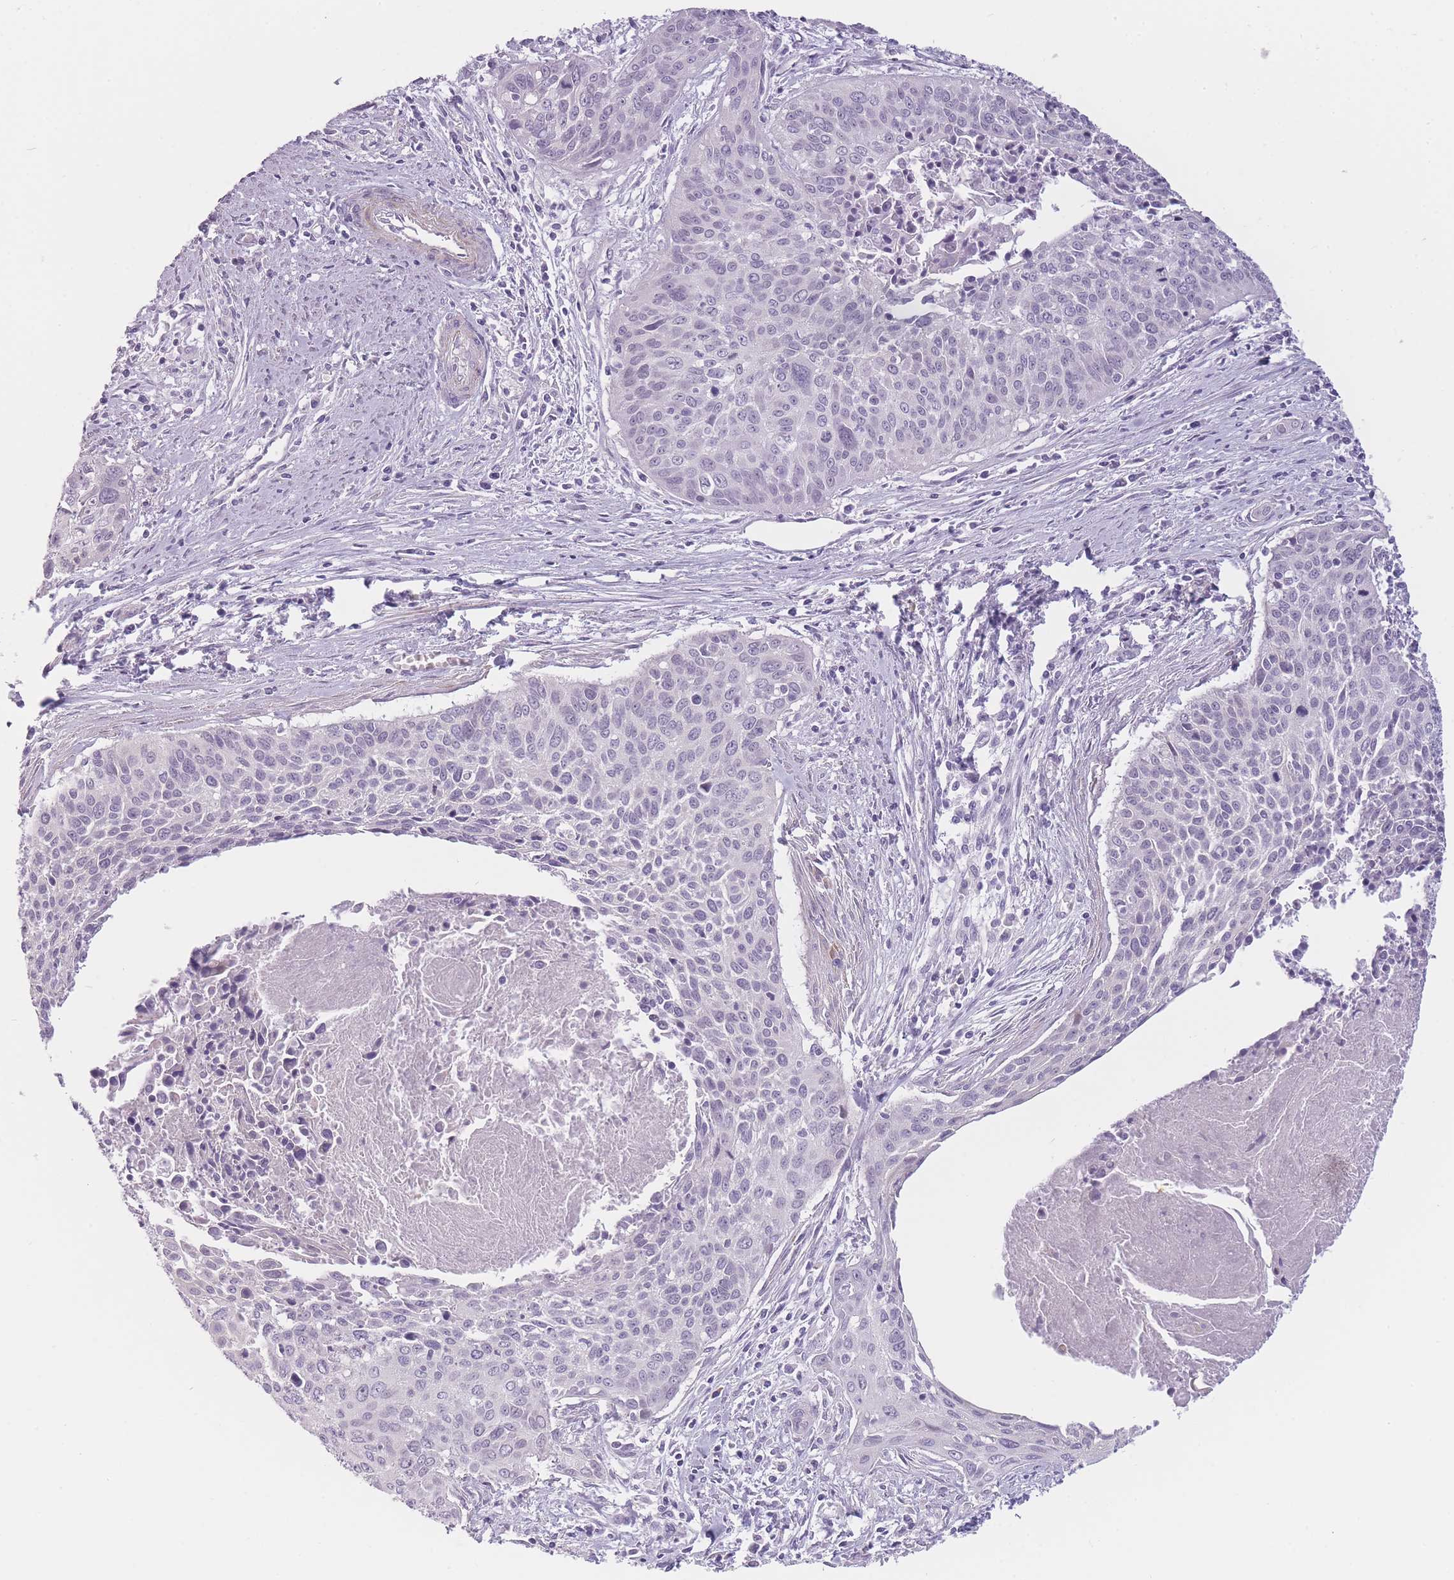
{"staining": {"intensity": "negative", "quantity": "none", "location": "none"}, "tissue": "cervical cancer", "cell_type": "Tumor cells", "image_type": "cancer", "snomed": [{"axis": "morphology", "description": "Squamous cell carcinoma, NOS"}, {"axis": "topography", "description": "Cervix"}], "caption": "This micrograph is of squamous cell carcinoma (cervical) stained with IHC to label a protein in brown with the nuclei are counter-stained blue. There is no expression in tumor cells.", "gene": "TMEM236", "patient": {"sex": "female", "age": 55}}